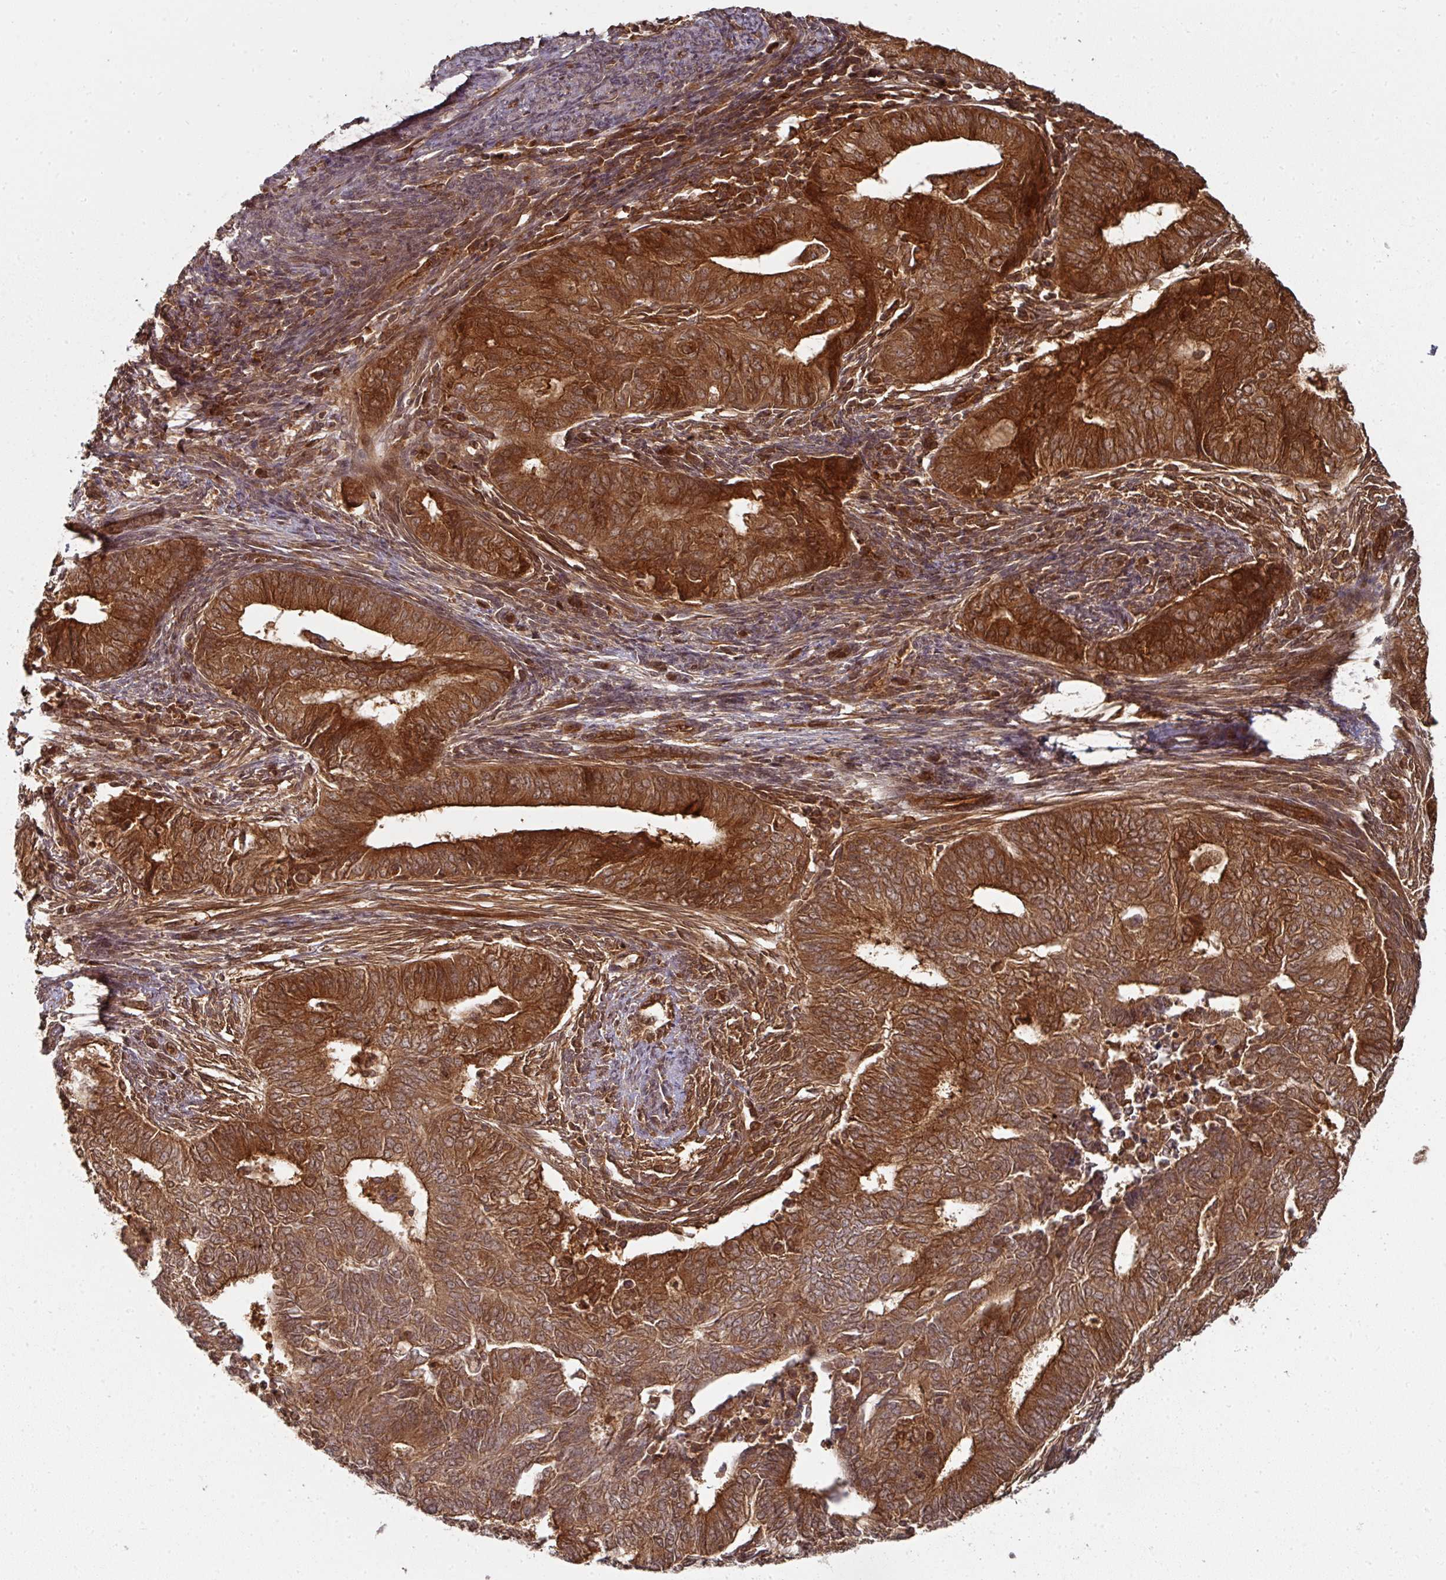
{"staining": {"intensity": "strong", "quantity": ">75%", "location": "cytoplasmic/membranous"}, "tissue": "endometrial cancer", "cell_type": "Tumor cells", "image_type": "cancer", "snomed": [{"axis": "morphology", "description": "Adenocarcinoma, NOS"}, {"axis": "topography", "description": "Endometrium"}], "caption": "This is an image of immunohistochemistry (IHC) staining of endometrial cancer, which shows strong expression in the cytoplasmic/membranous of tumor cells.", "gene": "EIF4EBP2", "patient": {"sex": "female", "age": 62}}